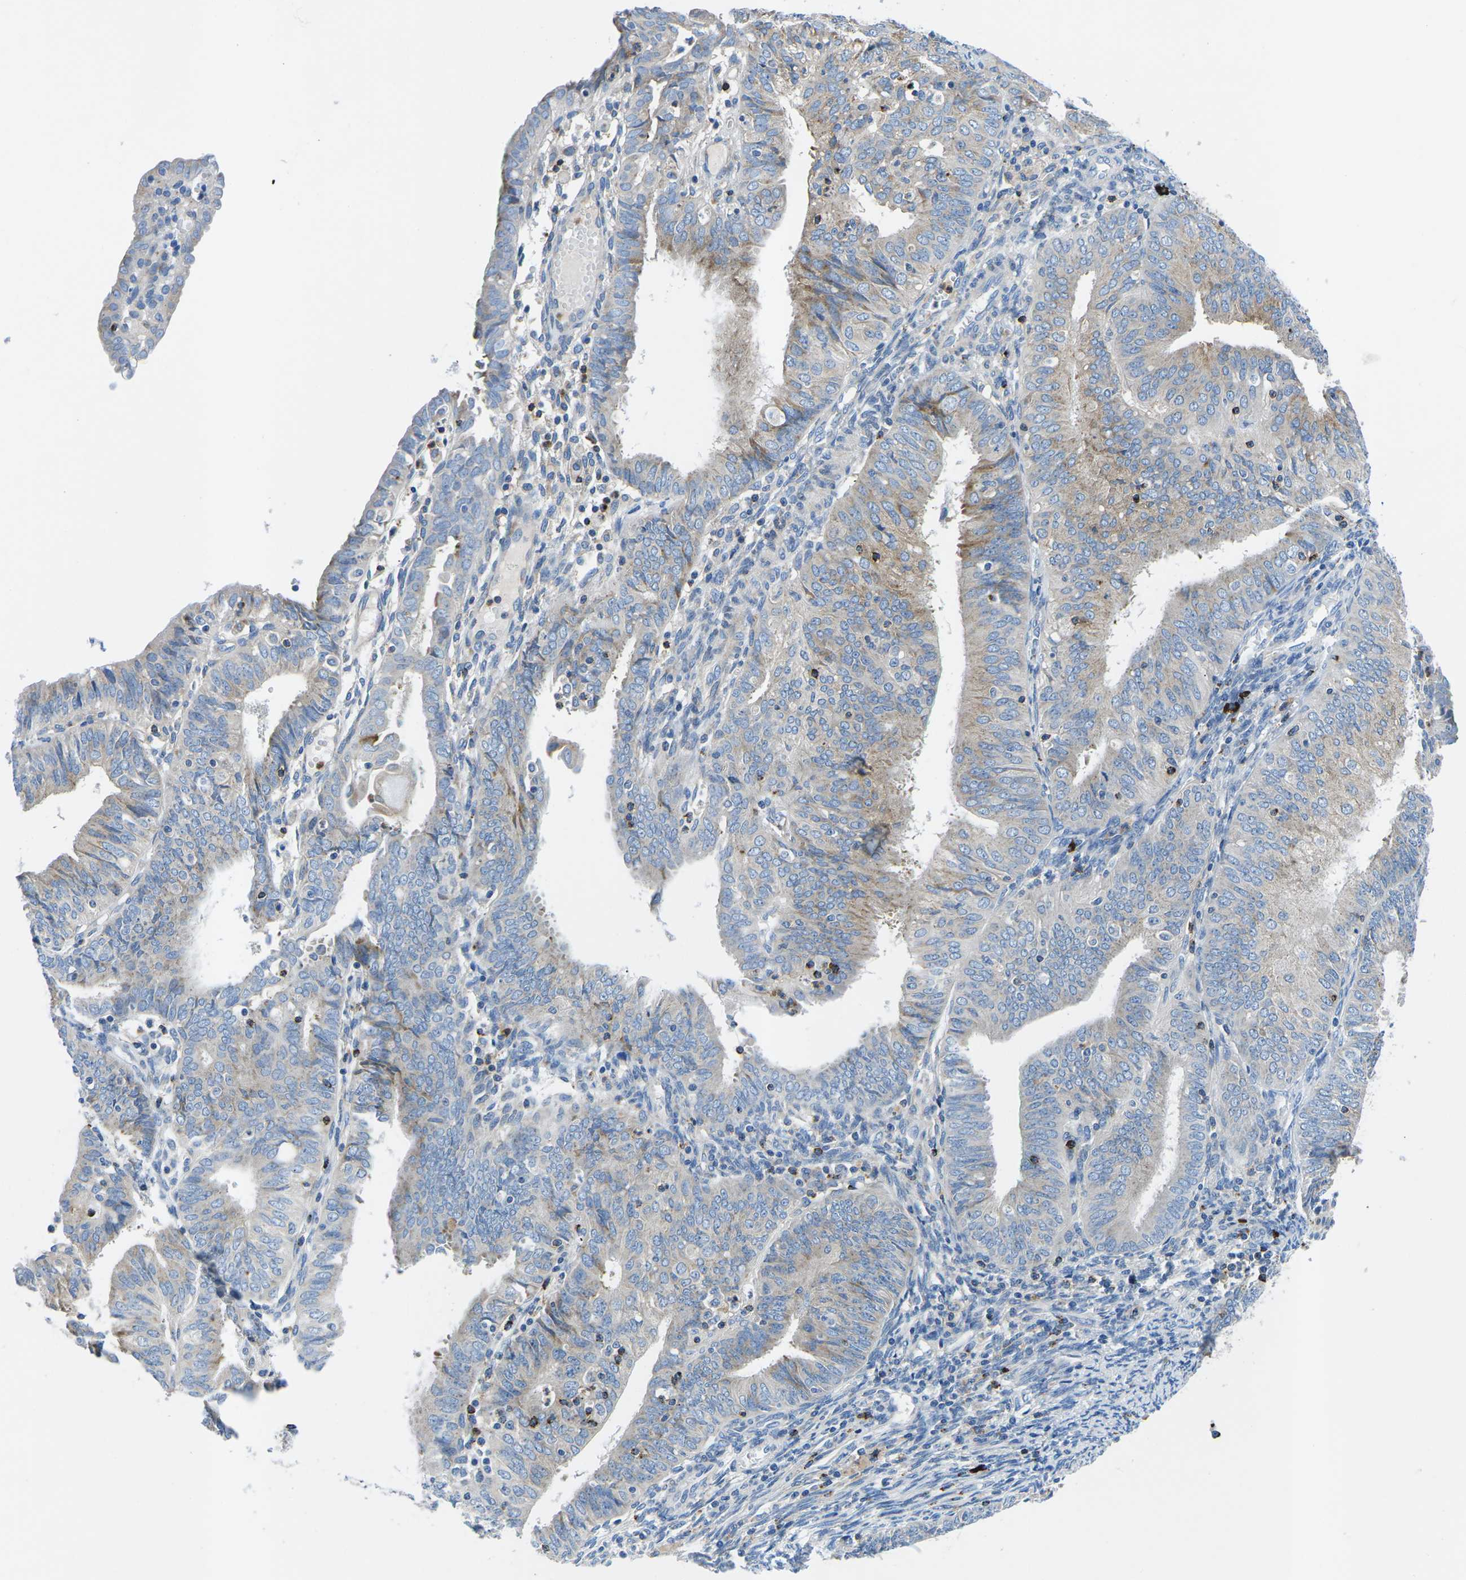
{"staining": {"intensity": "weak", "quantity": "<25%", "location": "cytoplasmic/membranous"}, "tissue": "endometrial cancer", "cell_type": "Tumor cells", "image_type": "cancer", "snomed": [{"axis": "morphology", "description": "Adenocarcinoma, NOS"}, {"axis": "topography", "description": "Endometrium"}], "caption": "Immunohistochemical staining of endometrial cancer (adenocarcinoma) shows no significant positivity in tumor cells.", "gene": "MC4R", "patient": {"sex": "female", "age": 58}}